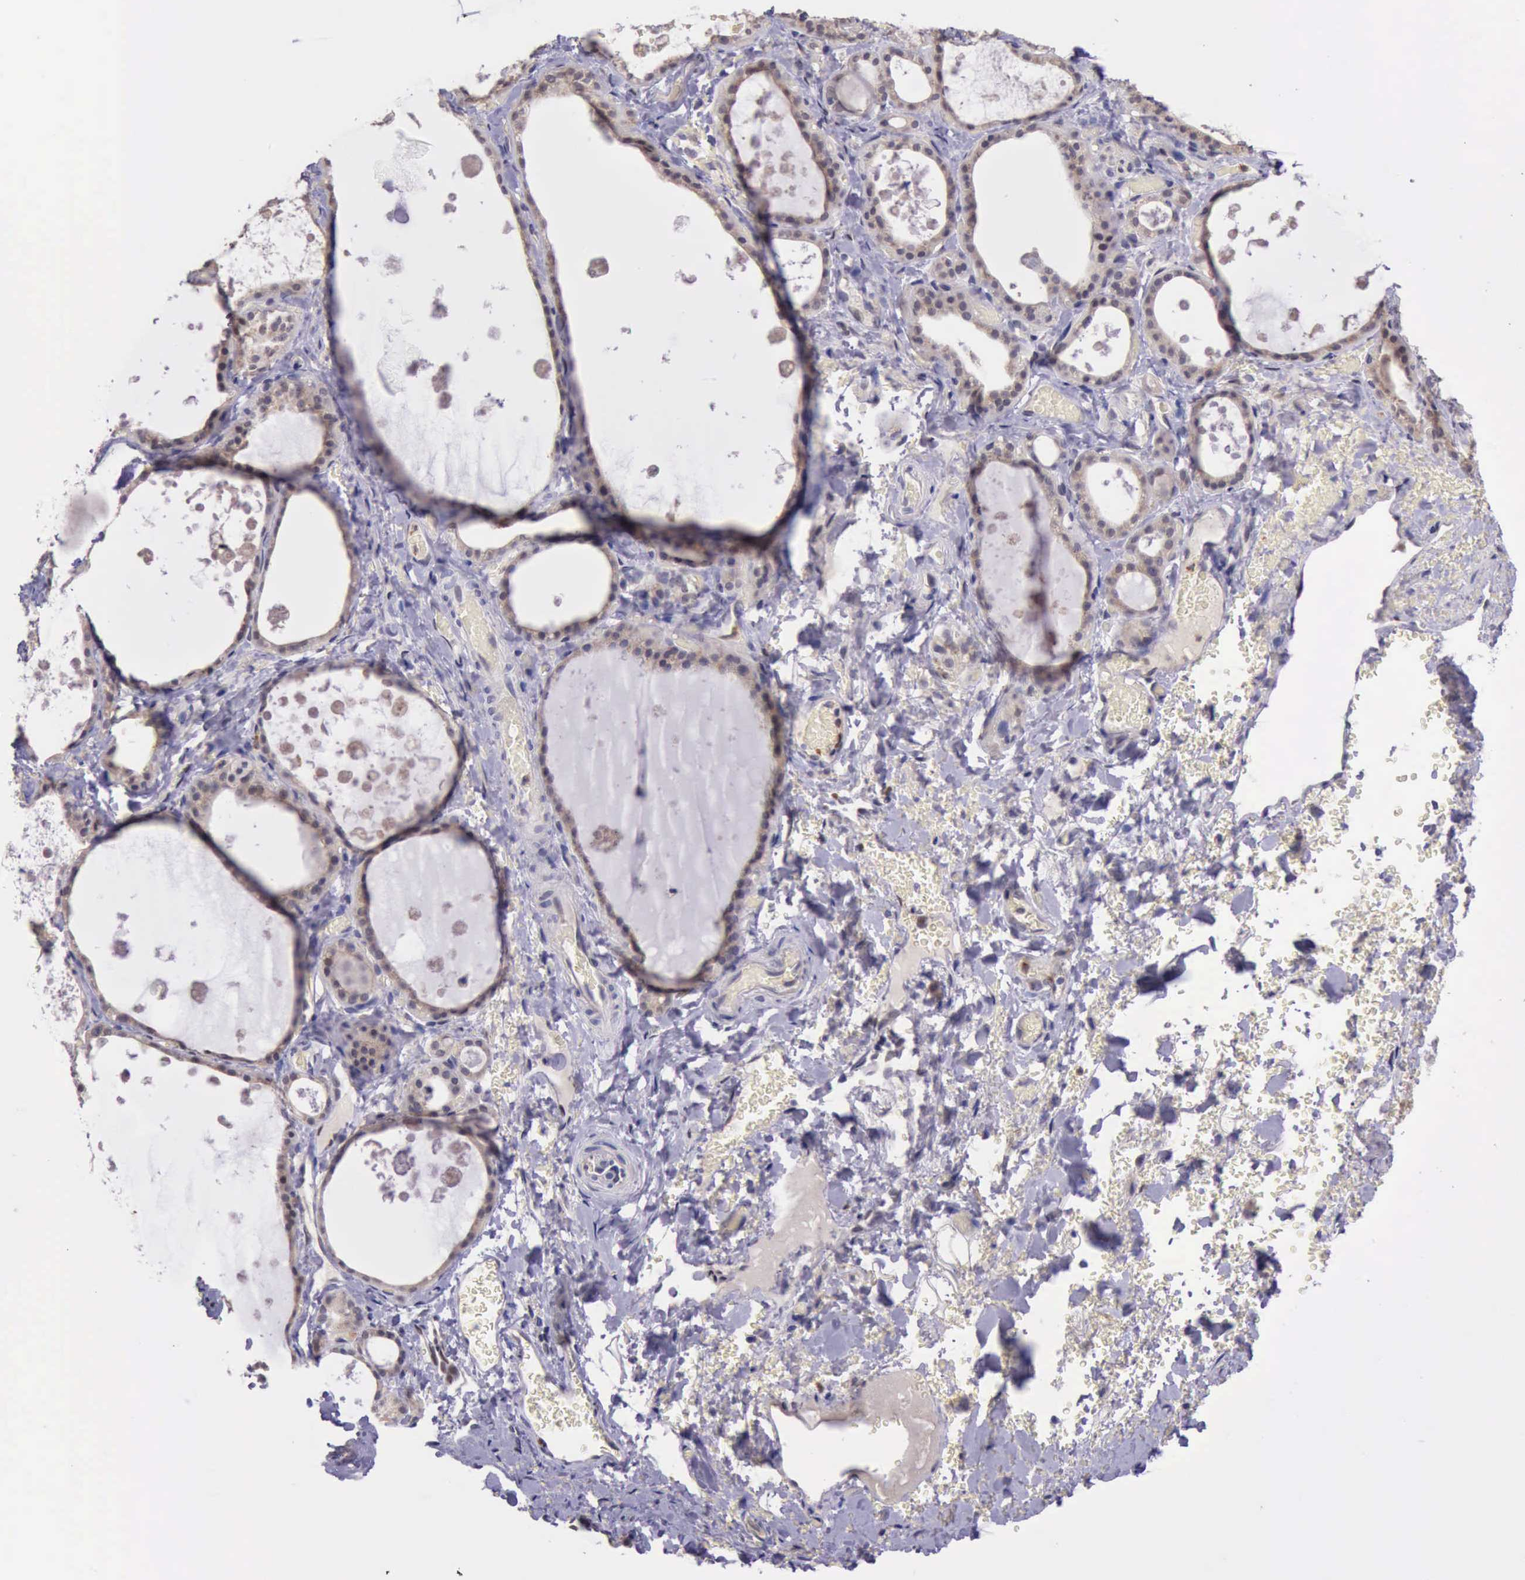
{"staining": {"intensity": "weak", "quantity": ">75%", "location": "cytoplasmic/membranous"}, "tissue": "thyroid gland", "cell_type": "Glandular cells", "image_type": "normal", "snomed": [{"axis": "morphology", "description": "Normal tissue, NOS"}, {"axis": "topography", "description": "Thyroid gland"}], "caption": "Brown immunohistochemical staining in benign thyroid gland displays weak cytoplasmic/membranous positivity in about >75% of glandular cells. Nuclei are stained in blue.", "gene": "PLEK2", "patient": {"sex": "male", "age": 61}}